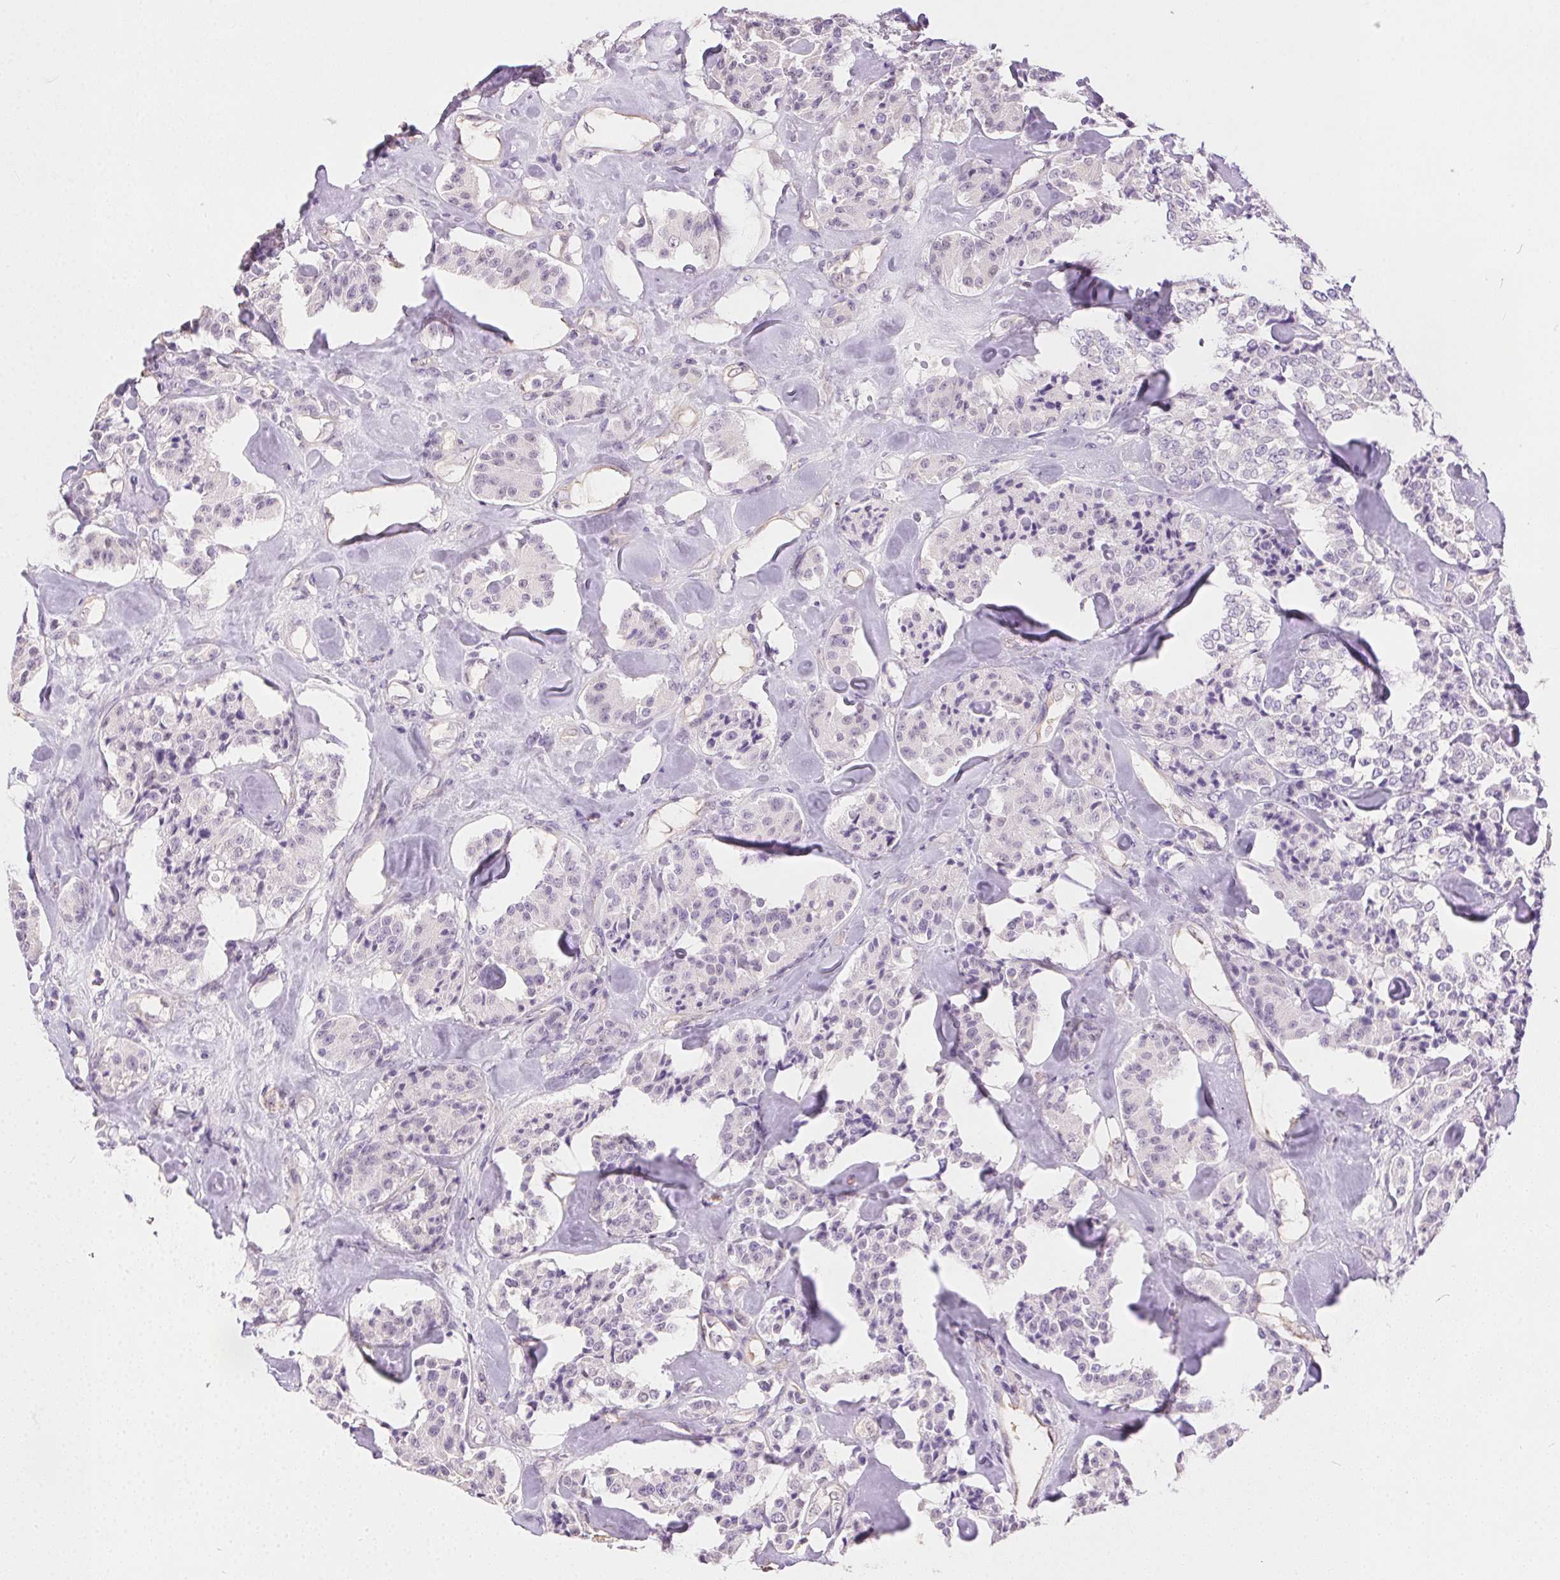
{"staining": {"intensity": "negative", "quantity": "none", "location": "none"}, "tissue": "carcinoid", "cell_type": "Tumor cells", "image_type": "cancer", "snomed": [{"axis": "morphology", "description": "Carcinoid, malignant, NOS"}, {"axis": "topography", "description": "Pancreas"}], "caption": "Immunohistochemistry (IHC) of human carcinoid displays no positivity in tumor cells.", "gene": "SYCE2", "patient": {"sex": "male", "age": 41}}